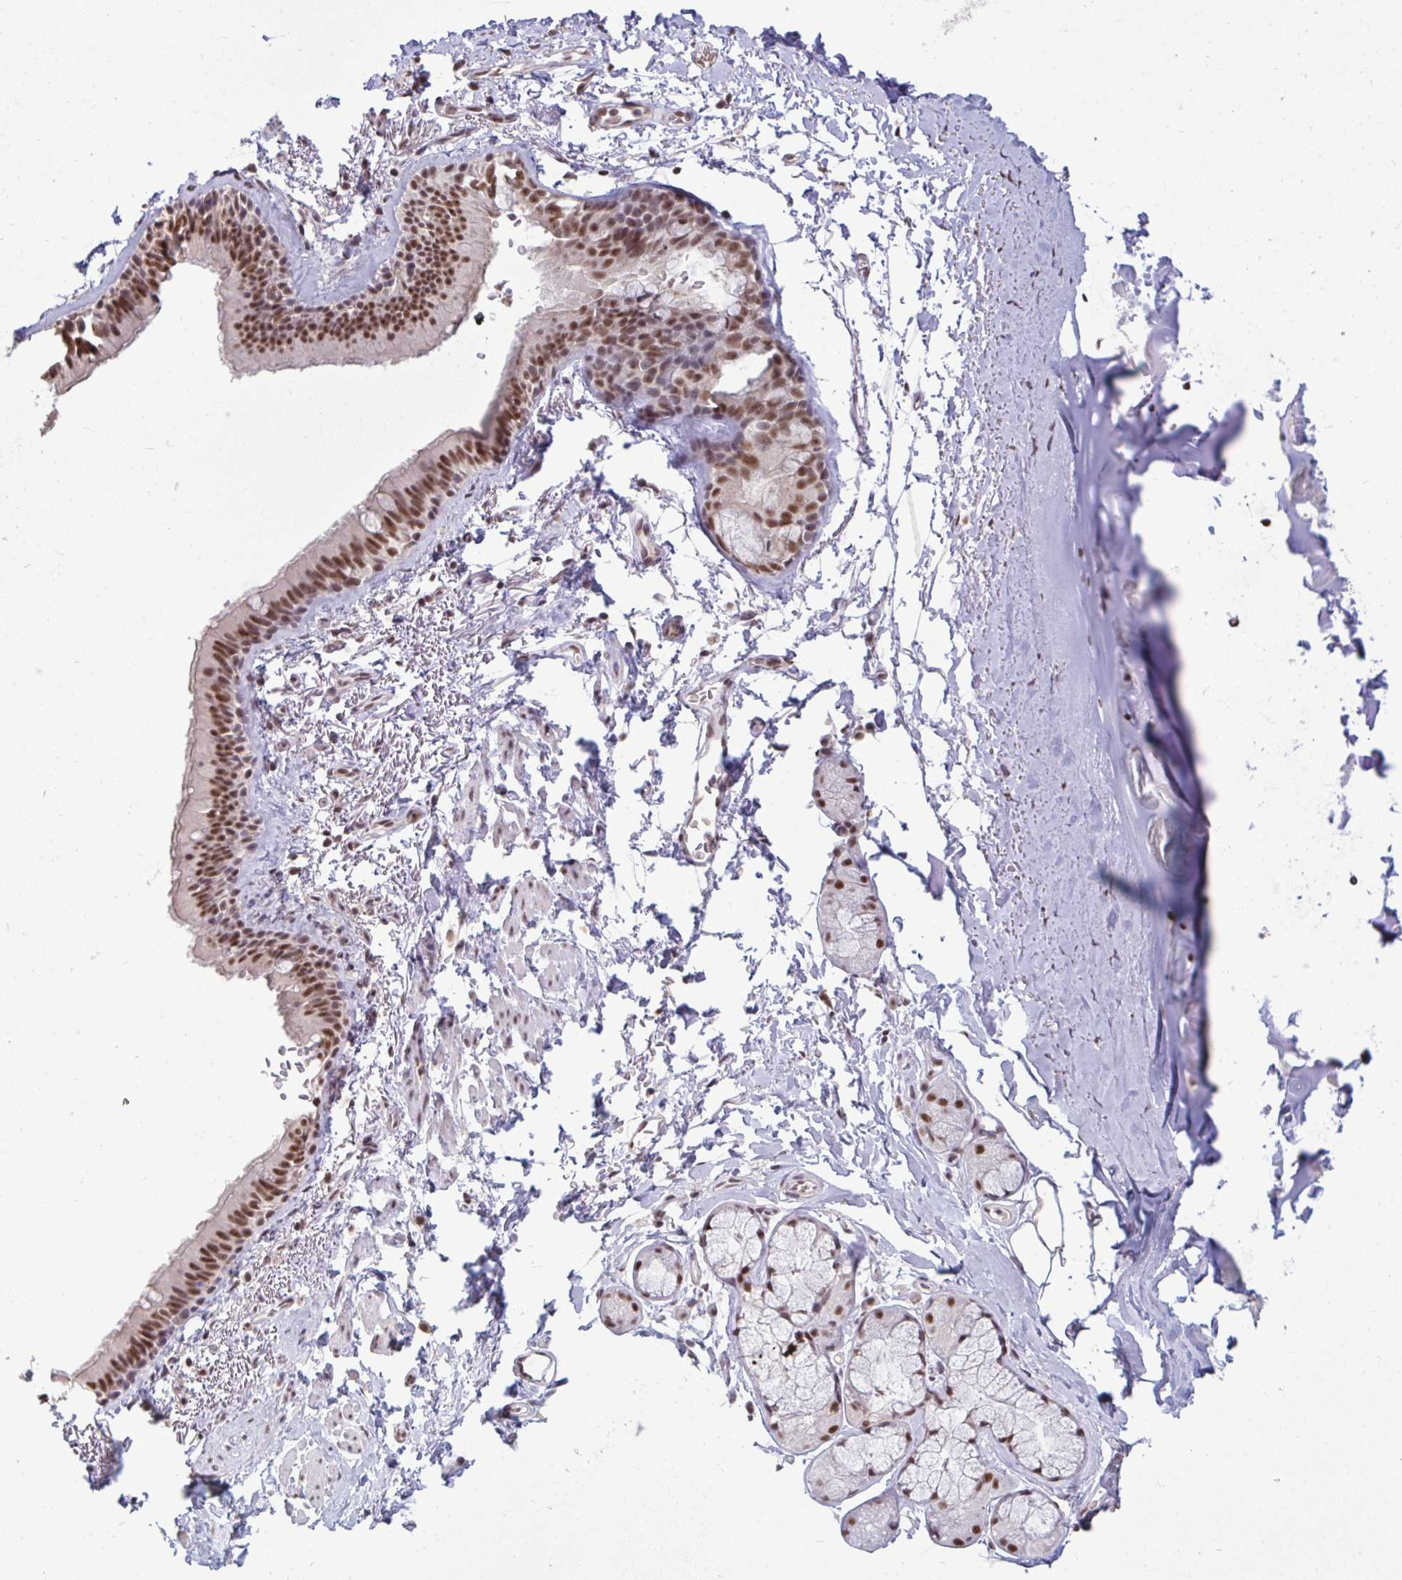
{"staining": {"intensity": "moderate", "quantity": "25%-75%", "location": "nuclear"}, "tissue": "adipose tissue", "cell_type": "Adipocytes", "image_type": "normal", "snomed": [{"axis": "morphology", "description": "Normal tissue, NOS"}, {"axis": "topography", "description": "Cartilage tissue"}, {"axis": "topography", "description": "Bronchus"}, {"axis": "topography", "description": "Peripheral nerve tissue"}], "caption": "IHC image of normal adipose tissue: adipose tissue stained using immunohistochemistry (IHC) exhibits medium levels of moderate protein expression localized specifically in the nuclear of adipocytes, appearing as a nuclear brown color.", "gene": "PUF60", "patient": {"sex": "male", "age": 67}}